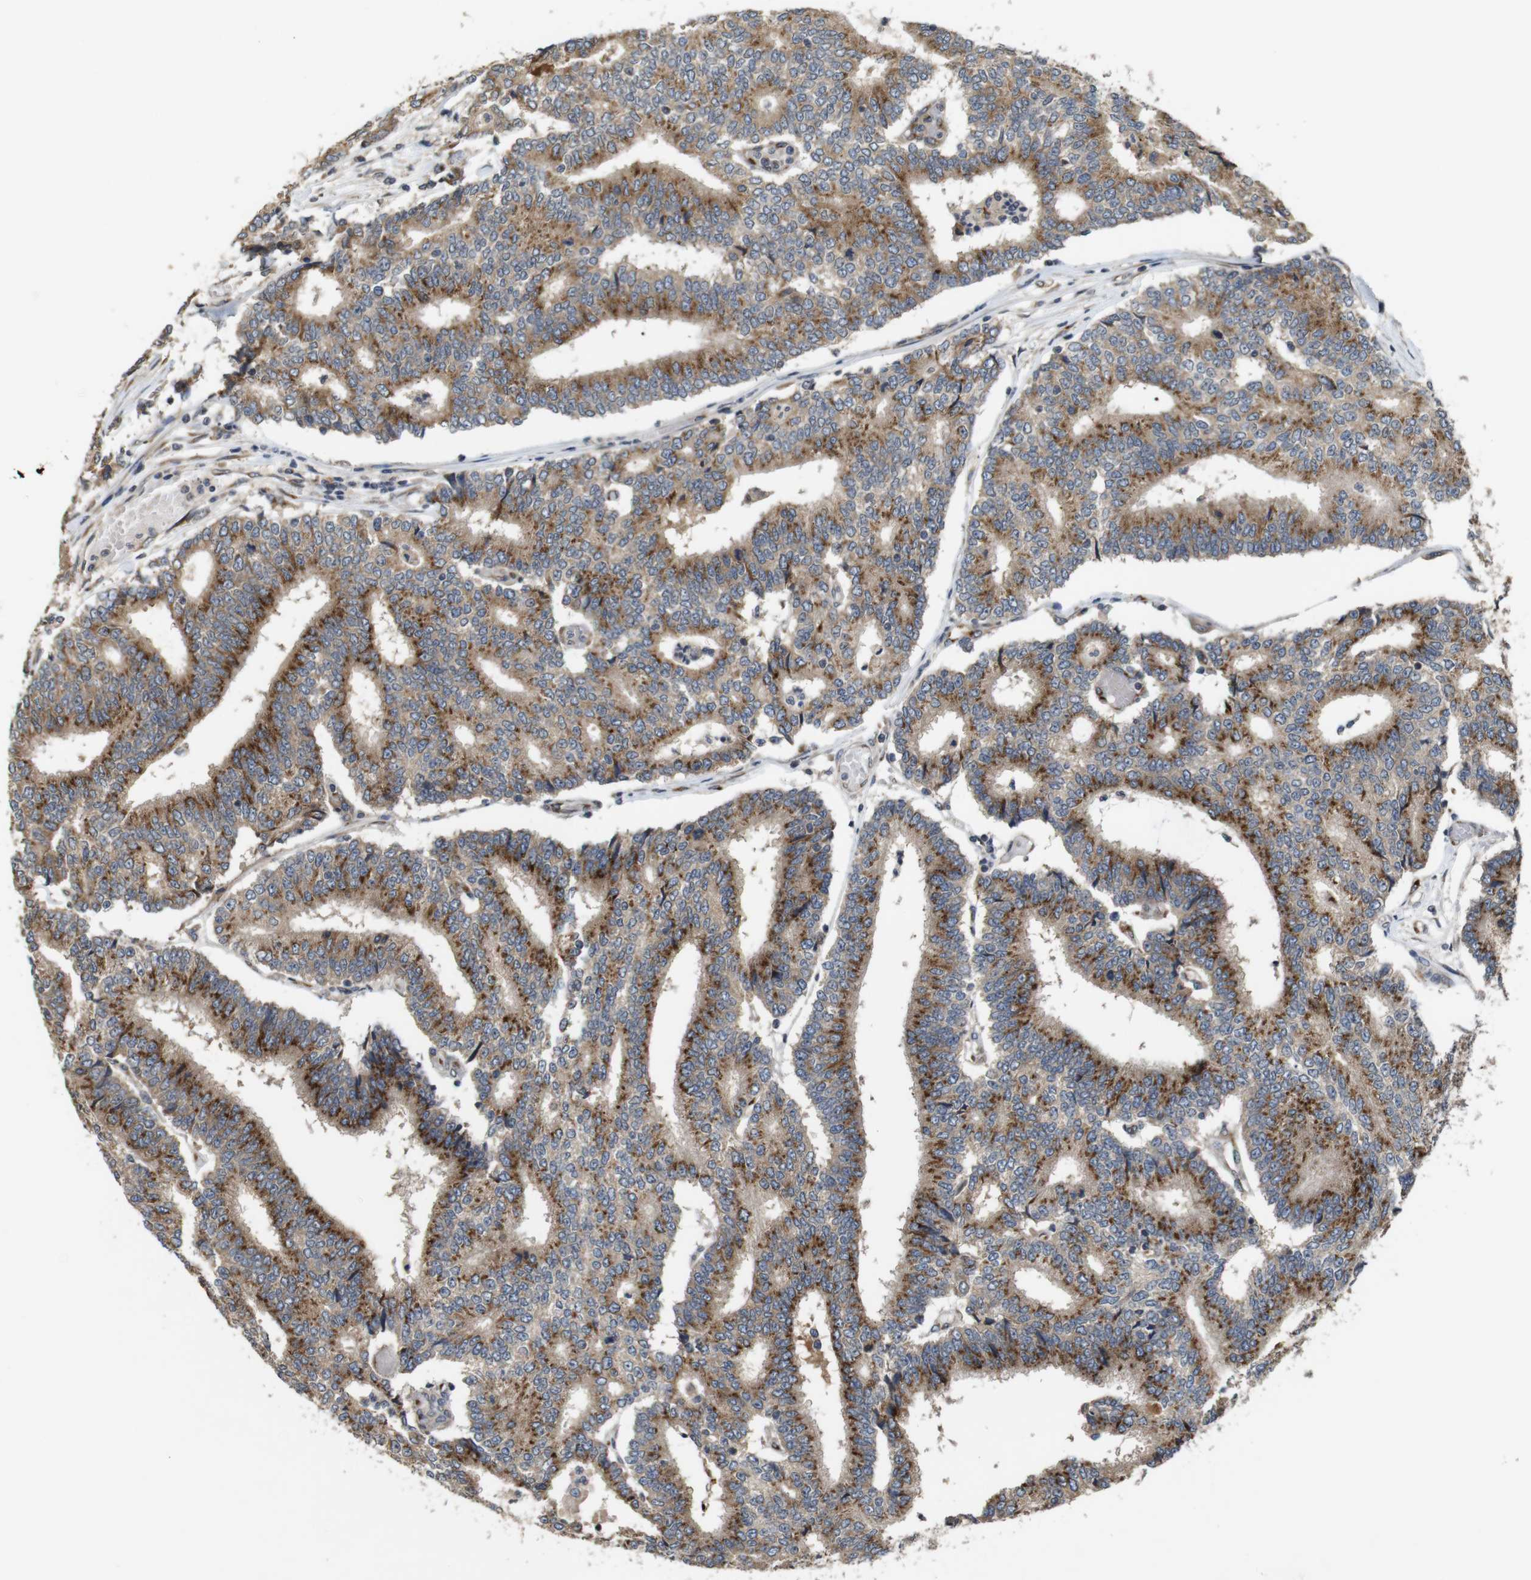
{"staining": {"intensity": "moderate", "quantity": ">75%", "location": "cytoplasmic/membranous"}, "tissue": "prostate cancer", "cell_type": "Tumor cells", "image_type": "cancer", "snomed": [{"axis": "morphology", "description": "Normal tissue, NOS"}, {"axis": "morphology", "description": "Adenocarcinoma, High grade"}, {"axis": "topography", "description": "Prostate"}, {"axis": "topography", "description": "Seminal veicle"}], "caption": "Protein staining by immunohistochemistry (IHC) shows moderate cytoplasmic/membranous staining in about >75% of tumor cells in prostate cancer.", "gene": "EFCAB14", "patient": {"sex": "male", "age": 55}}